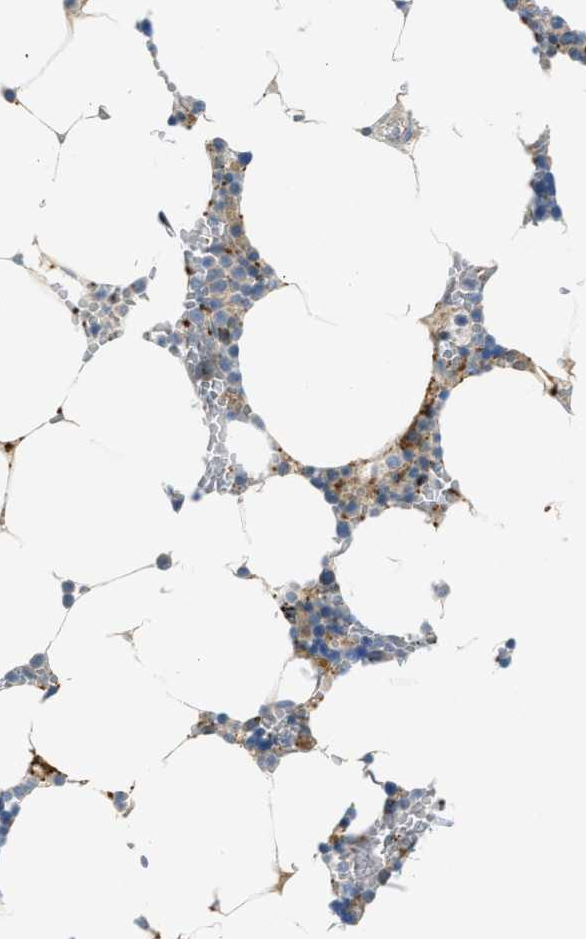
{"staining": {"intensity": "moderate", "quantity": "<25%", "location": "cytoplasmic/membranous"}, "tissue": "bone marrow", "cell_type": "Hematopoietic cells", "image_type": "normal", "snomed": [{"axis": "morphology", "description": "Normal tissue, NOS"}, {"axis": "topography", "description": "Bone marrow"}], "caption": "Normal bone marrow was stained to show a protein in brown. There is low levels of moderate cytoplasmic/membranous staining in approximately <25% of hematopoietic cells.", "gene": "KLHDC10", "patient": {"sex": "male", "age": 70}}